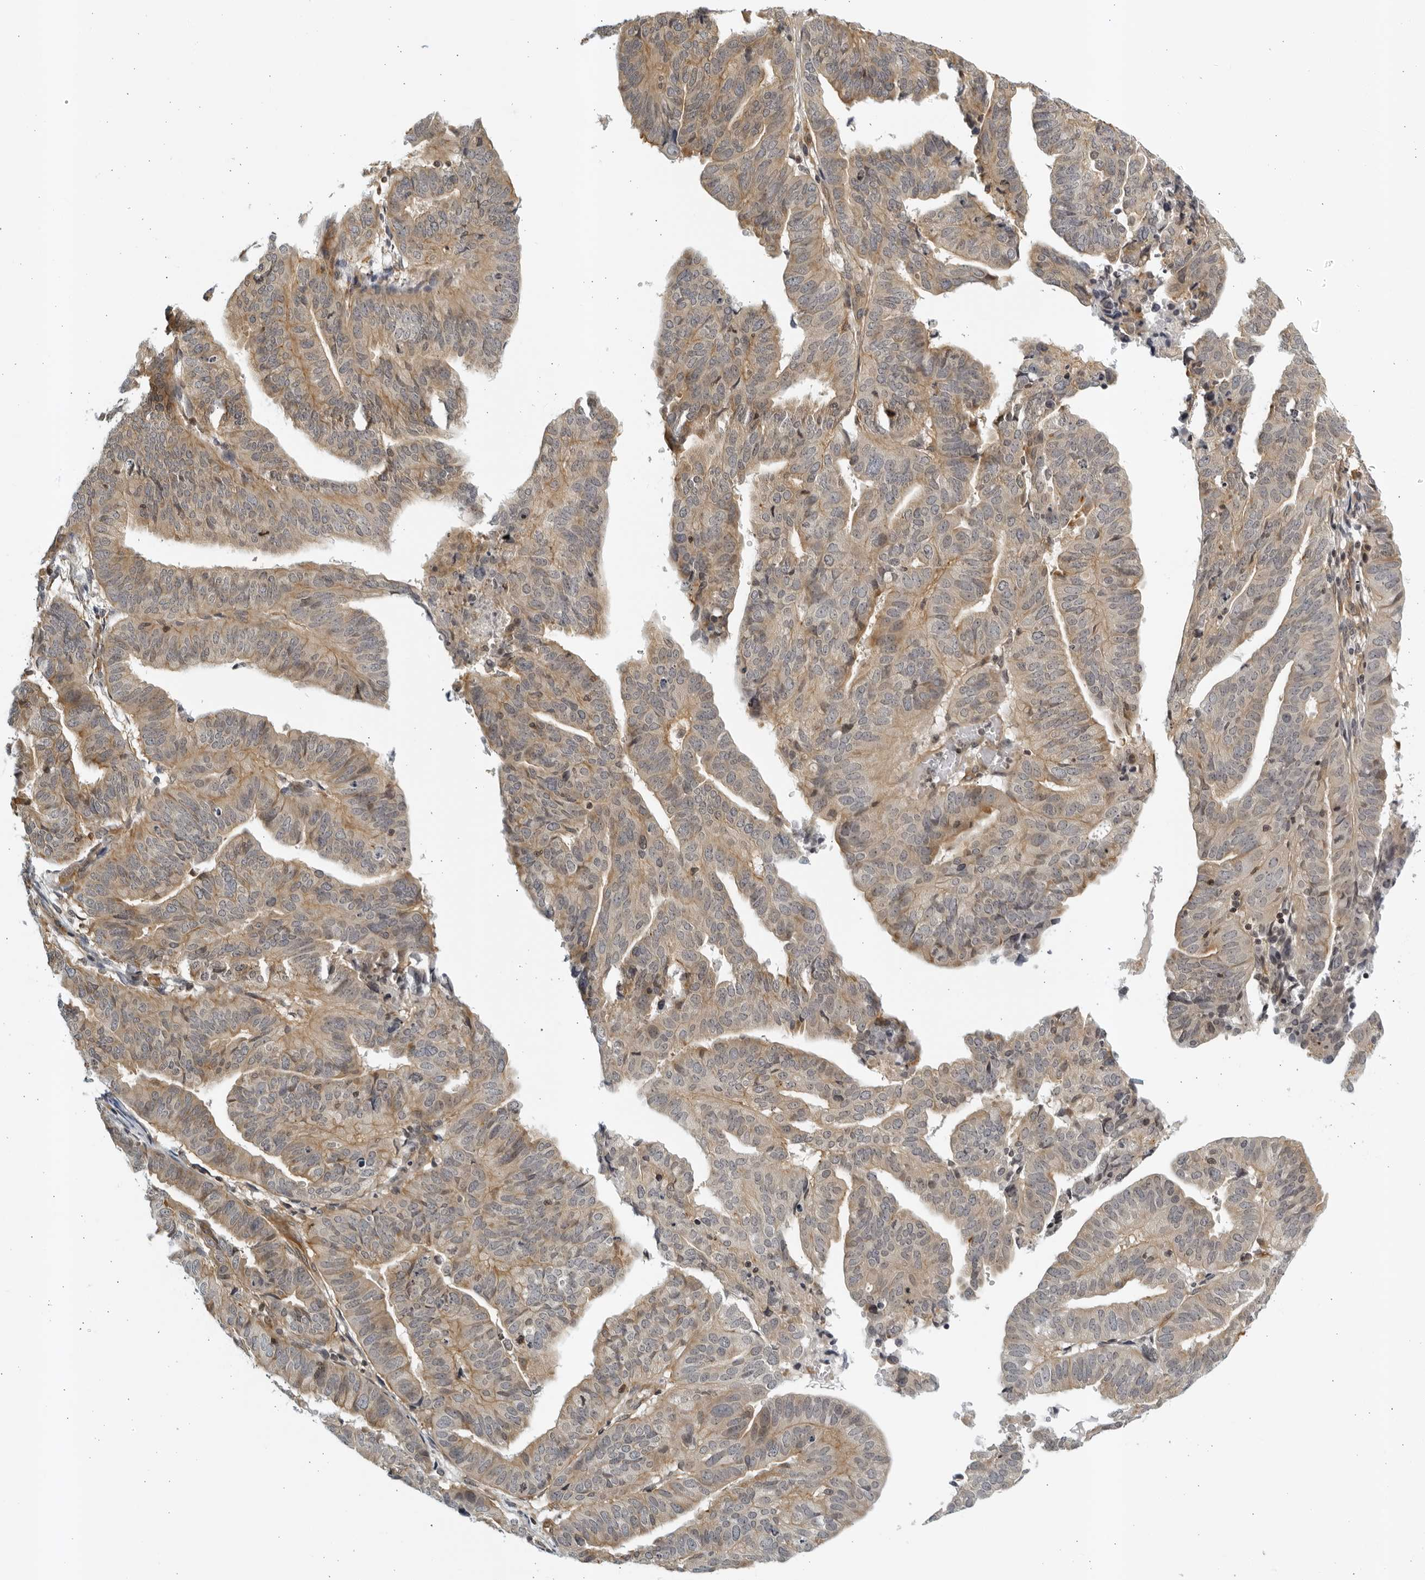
{"staining": {"intensity": "weak", "quantity": ">75%", "location": "cytoplasmic/membranous"}, "tissue": "endometrial cancer", "cell_type": "Tumor cells", "image_type": "cancer", "snomed": [{"axis": "morphology", "description": "Adenocarcinoma, NOS"}, {"axis": "topography", "description": "Uterus"}], "caption": "Immunohistochemistry of human endometrial adenocarcinoma displays low levels of weak cytoplasmic/membranous expression in approximately >75% of tumor cells.", "gene": "SERTAD4", "patient": {"sex": "female", "age": 77}}